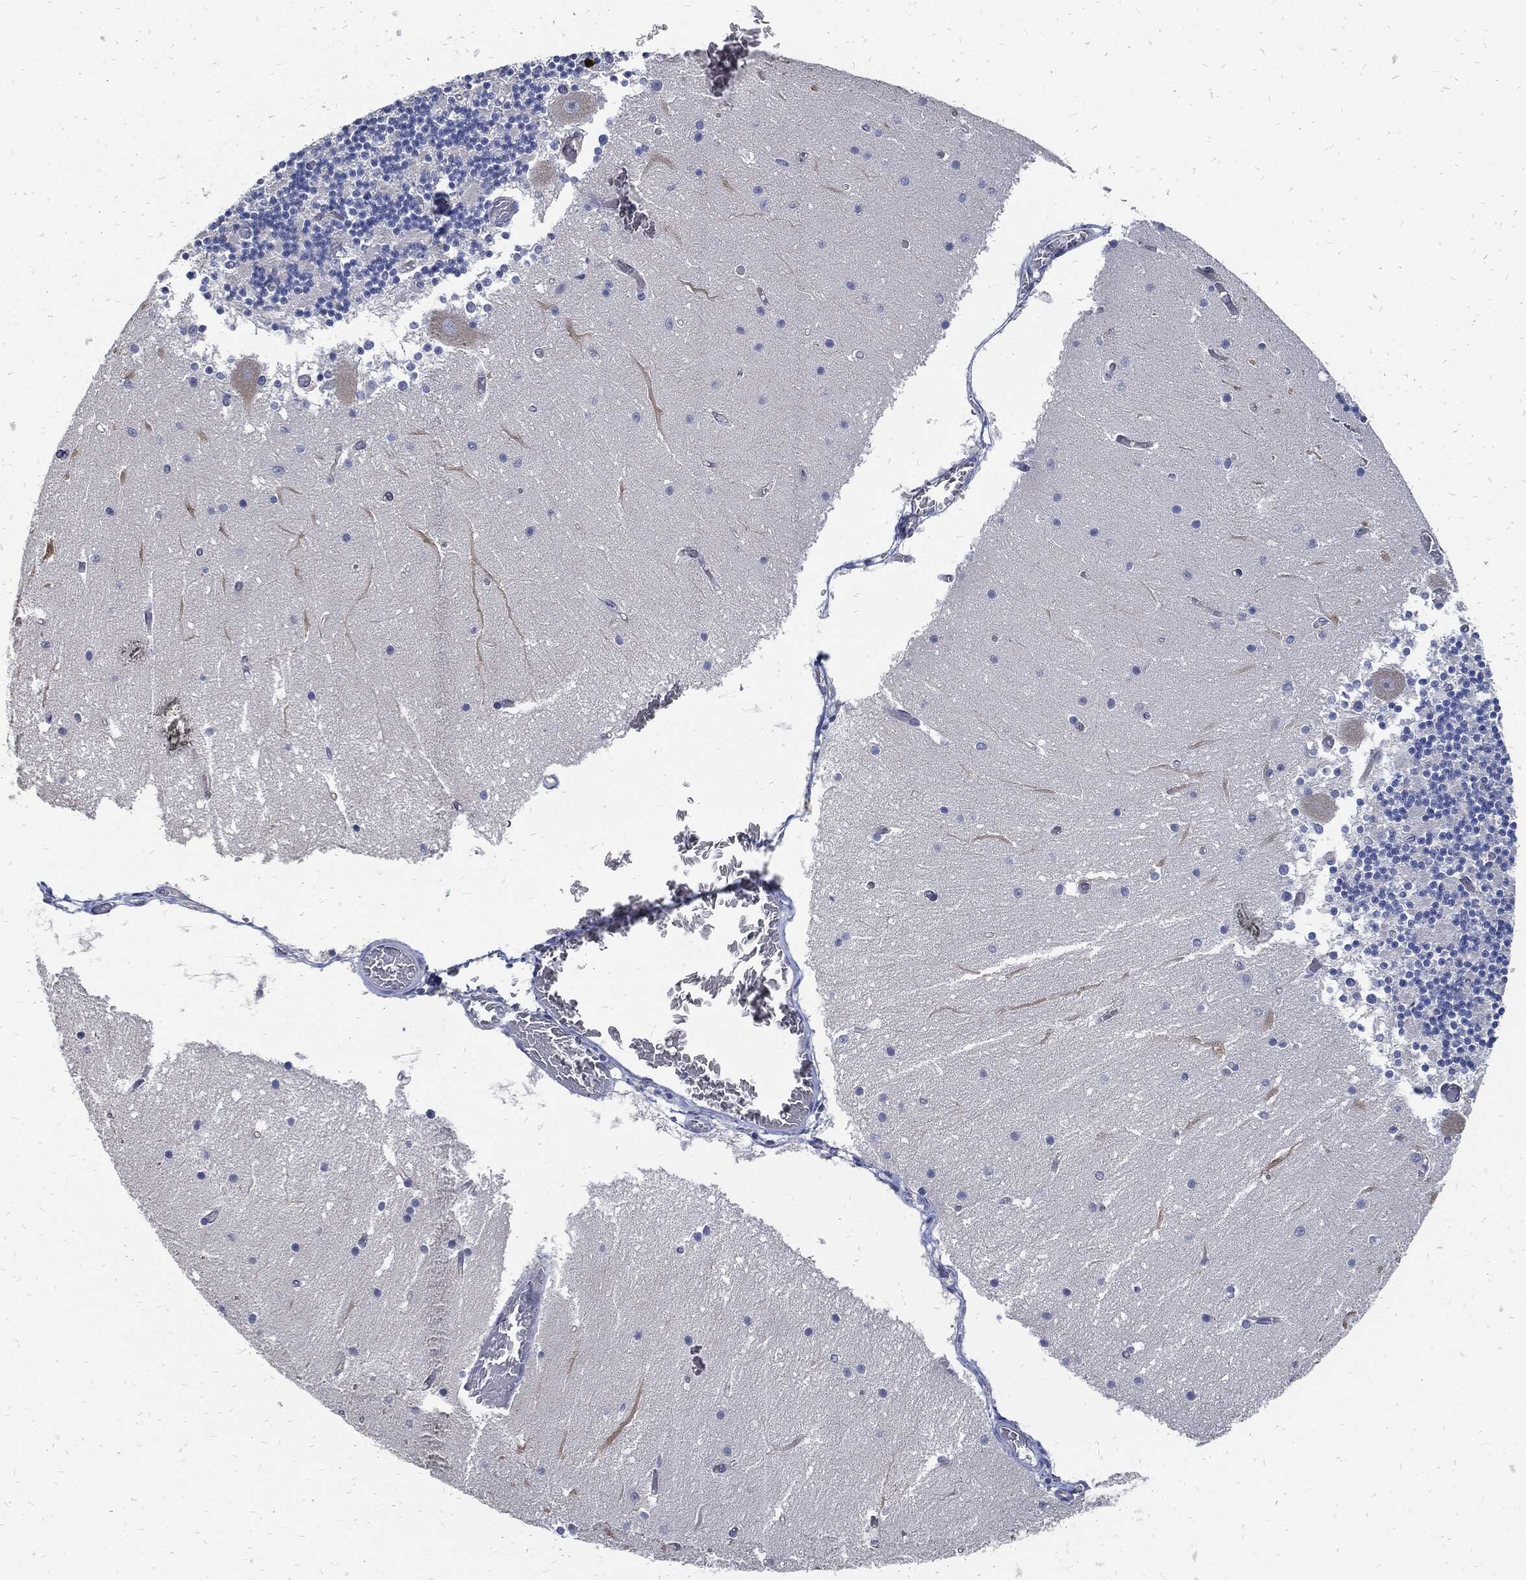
{"staining": {"intensity": "negative", "quantity": "none", "location": "none"}, "tissue": "cerebellum", "cell_type": "Cells in granular layer", "image_type": "normal", "snomed": [{"axis": "morphology", "description": "Normal tissue, NOS"}, {"axis": "topography", "description": "Cerebellum"}], "caption": "Immunohistochemistry (IHC) of benign cerebellum displays no expression in cells in granular layer. The staining was performed using DAB to visualize the protein expression in brown, while the nuclei were stained in blue with hematoxylin (Magnification: 20x).", "gene": "MKI67", "patient": {"sex": "female", "age": 28}}